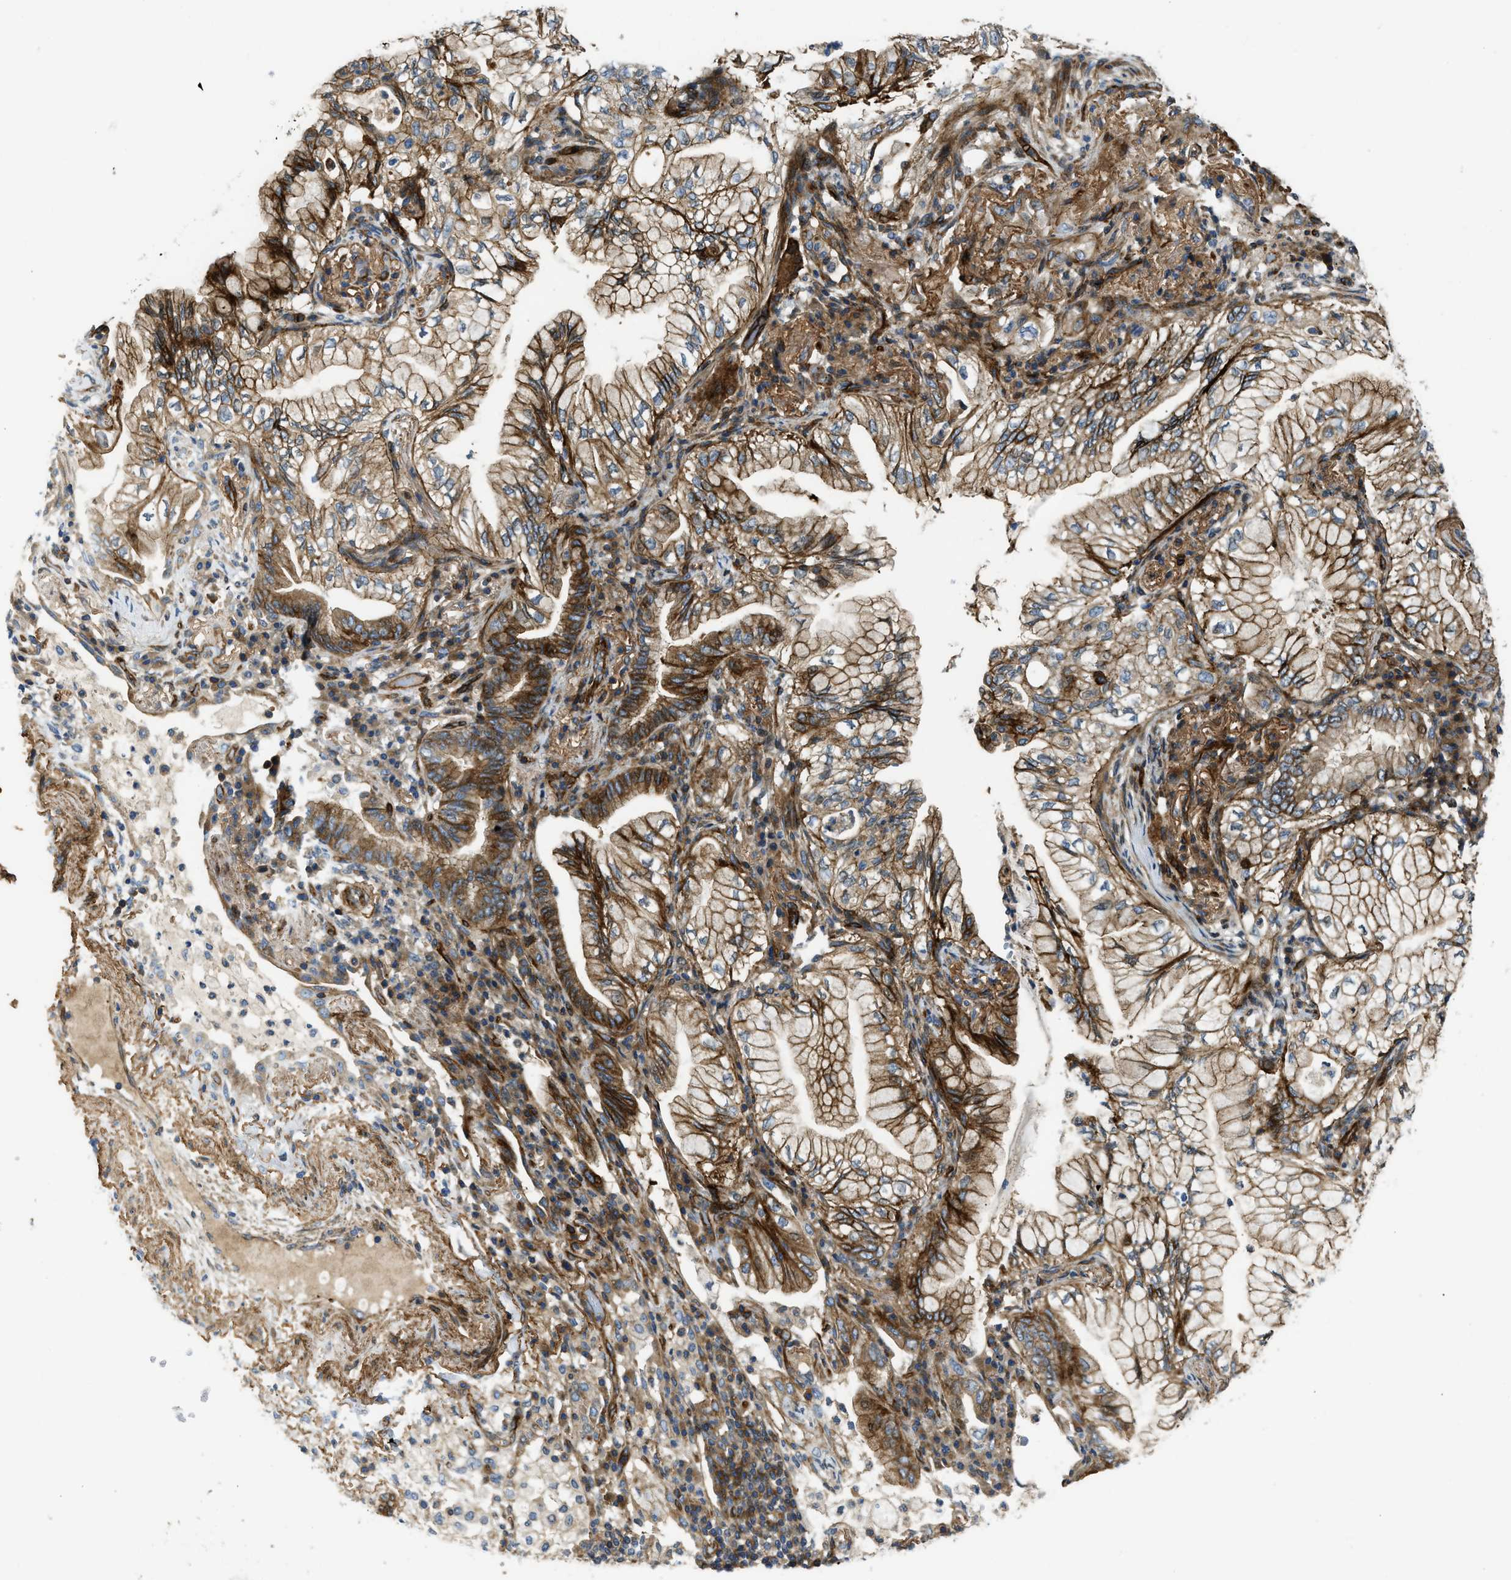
{"staining": {"intensity": "moderate", "quantity": ">75%", "location": "cytoplasmic/membranous"}, "tissue": "lung cancer", "cell_type": "Tumor cells", "image_type": "cancer", "snomed": [{"axis": "morphology", "description": "Adenocarcinoma, NOS"}, {"axis": "topography", "description": "Lung"}], "caption": "Tumor cells exhibit moderate cytoplasmic/membranous staining in about >75% of cells in adenocarcinoma (lung). Ihc stains the protein in brown and the nuclei are stained blue.", "gene": "NYNRIN", "patient": {"sex": "female", "age": 70}}